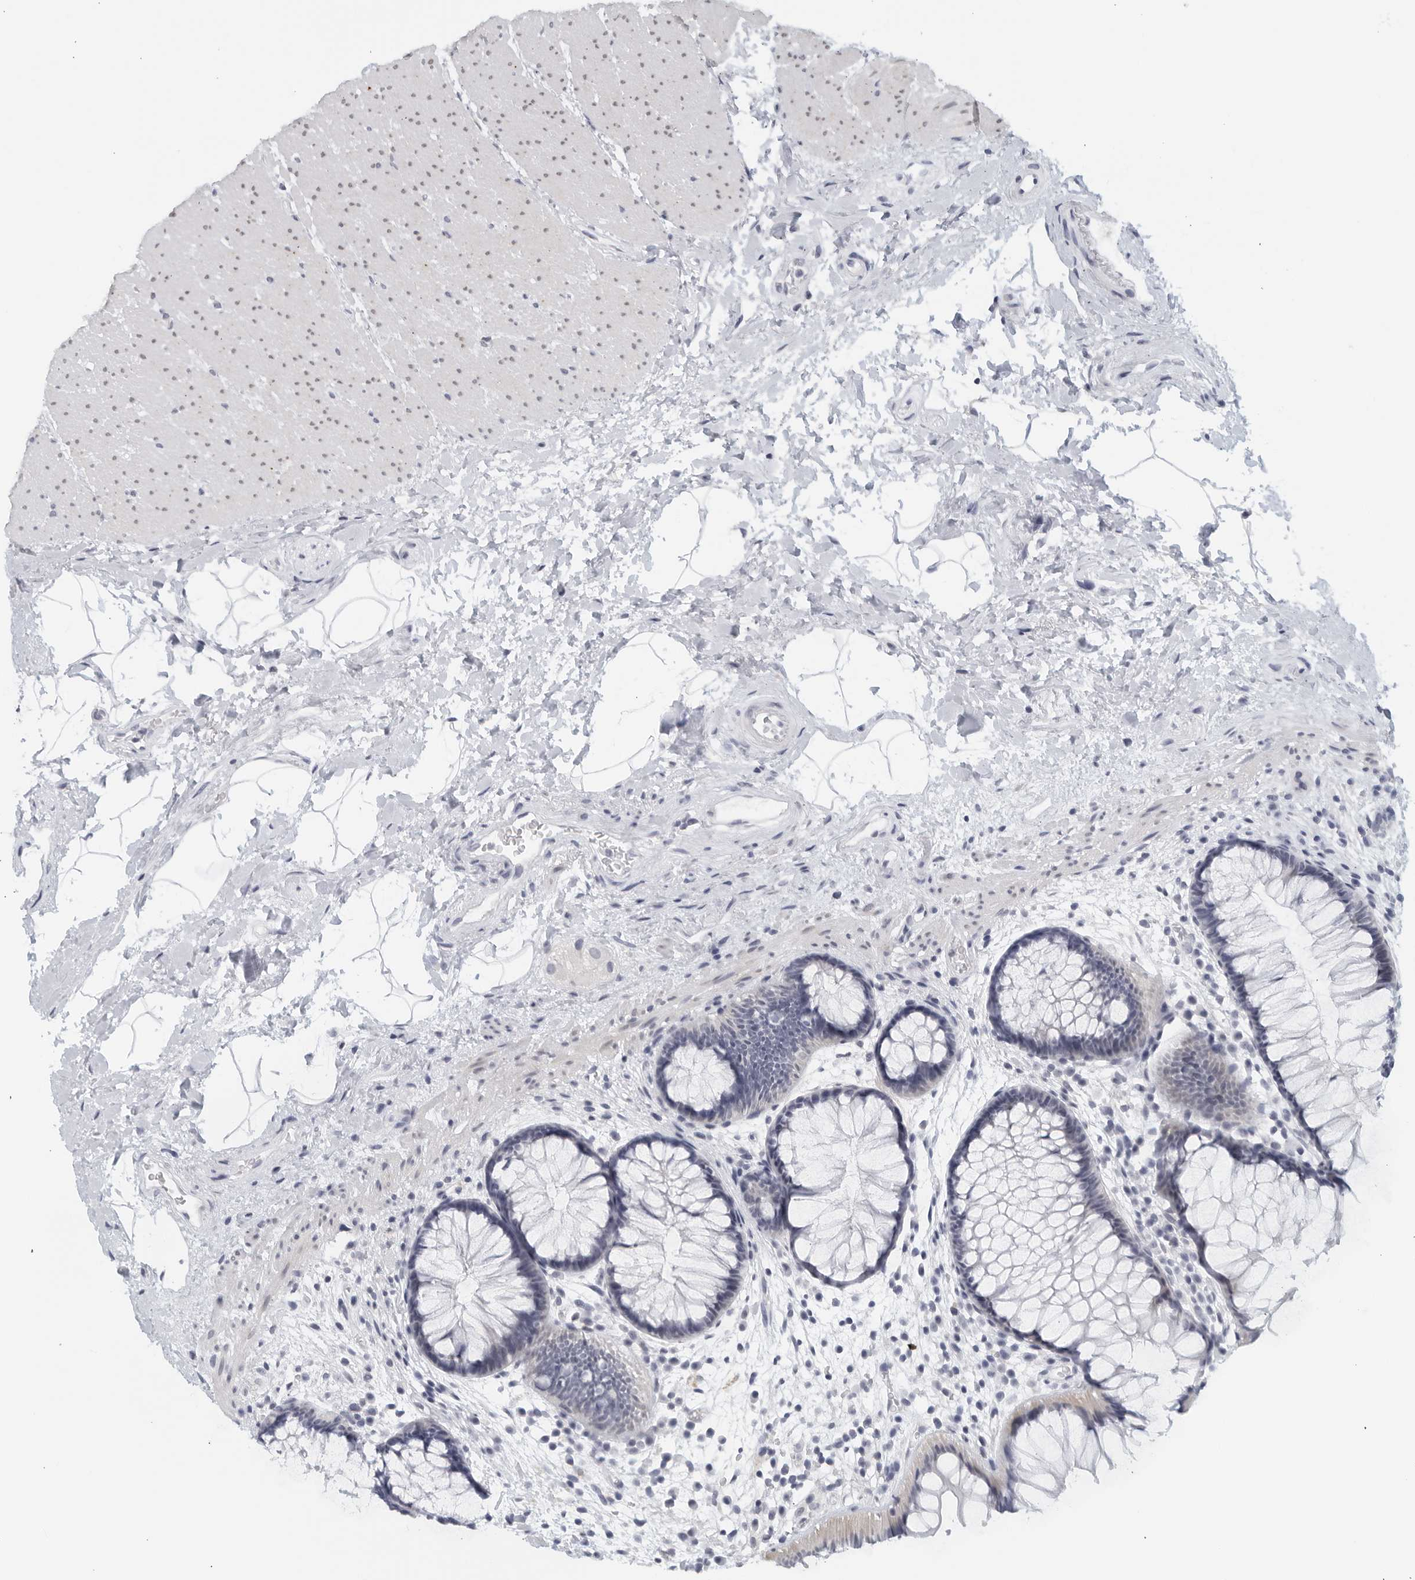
{"staining": {"intensity": "negative", "quantity": "none", "location": "none"}, "tissue": "rectum", "cell_type": "Glandular cells", "image_type": "normal", "snomed": [{"axis": "morphology", "description": "Normal tissue, NOS"}, {"axis": "topography", "description": "Rectum"}], "caption": "High power microscopy image of an IHC image of unremarkable rectum, revealing no significant expression in glandular cells. Nuclei are stained in blue.", "gene": "MATN1", "patient": {"sex": "male", "age": 51}}